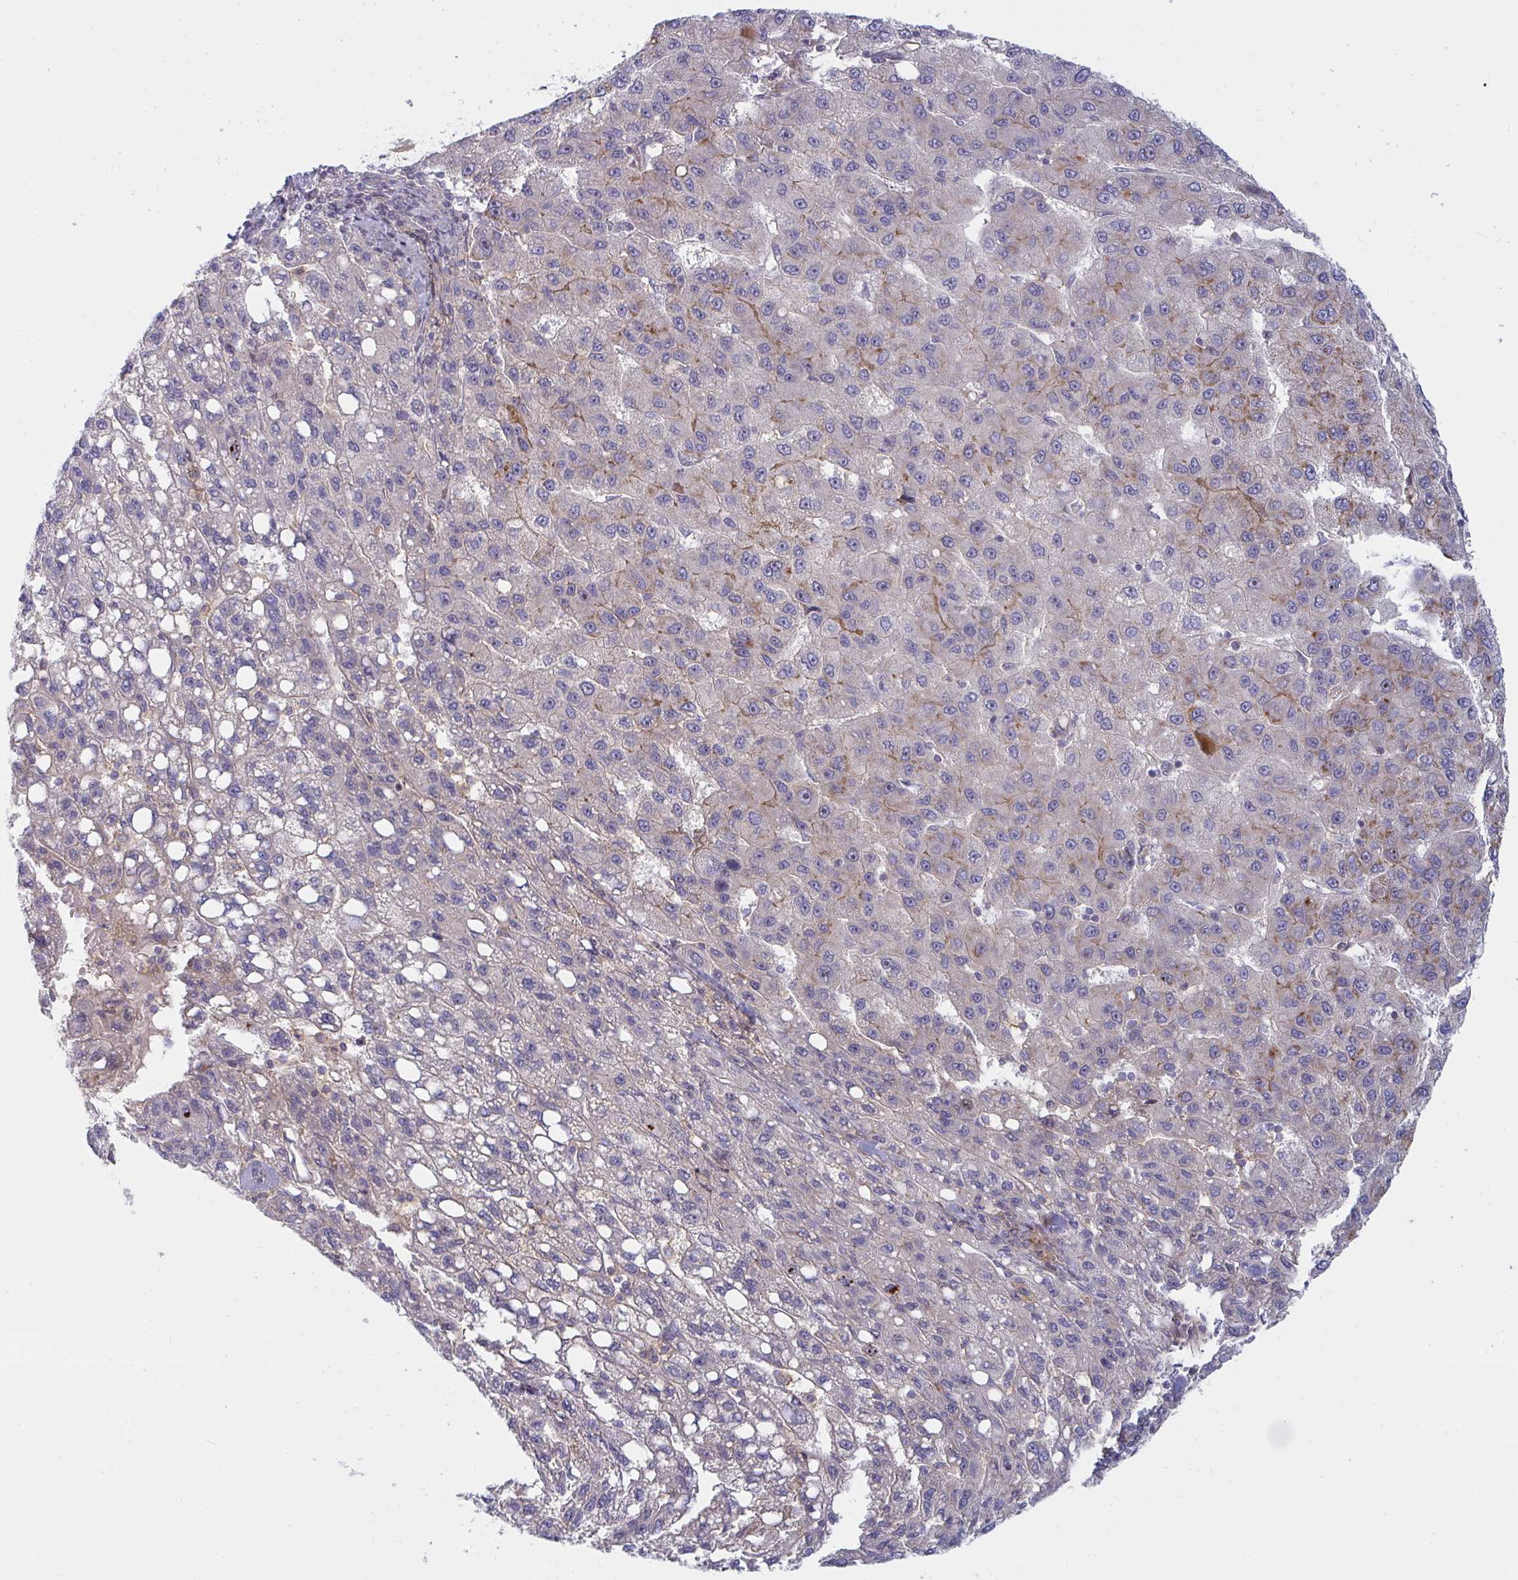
{"staining": {"intensity": "moderate", "quantity": "<25%", "location": "cytoplasmic/membranous"}, "tissue": "liver cancer", "cell_type": "Tumor cells", "image_type": "cancer", "snomed": [{"axis": "morphology", "description": "Carcinoma, Hepatocellular, NOS"}, {"axis": "topography", "description": "Liver"}], "caption": "Immunohistochemical staining of hepatocellular carcinoma (liver) demonstrates moderate cytoplasmic/membranous protein expression in approximately <25% of tumor cells.", "gene": "TNFSF4", "patient": {"sex": "female", "age": 82}}